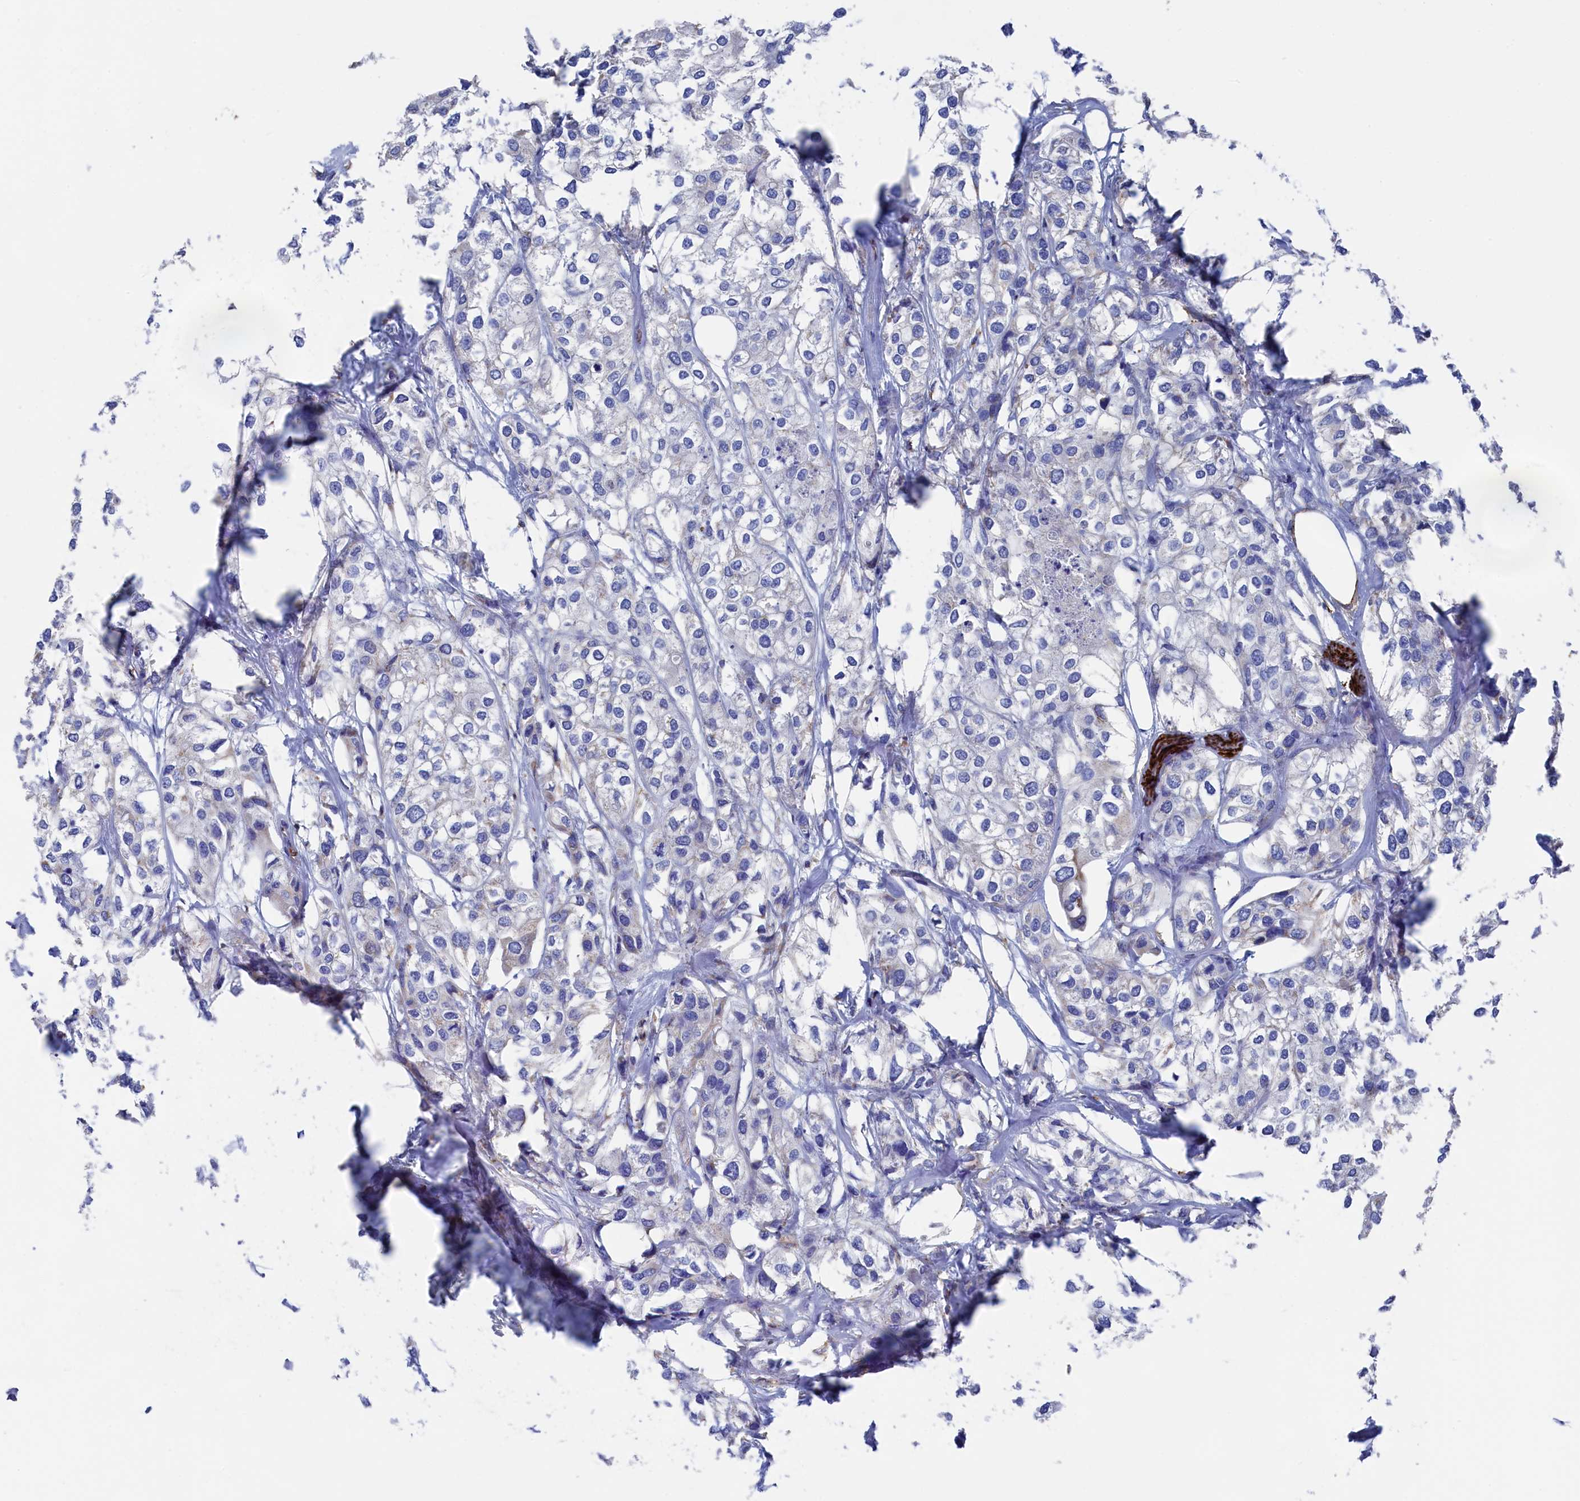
{"staining": {"intensity": "negative", "quantity": "none", "location": "none"}, "tissue": "urothelial cancer", "cell_type": "Tumor cells", "image_type": "cancer", "snomed": [{"axis": "morphology", "description": "Urothelial carcinoma, High grade"}, {"axis": "topography", "description": "Urinary bladder"}], "caption": "This is an immunohistochemistry histopathology image of urothelial cancer. There is no expression in tumor cells.", "gene": "C12orf73", "patient": {"sex": "male", "age": 64}}